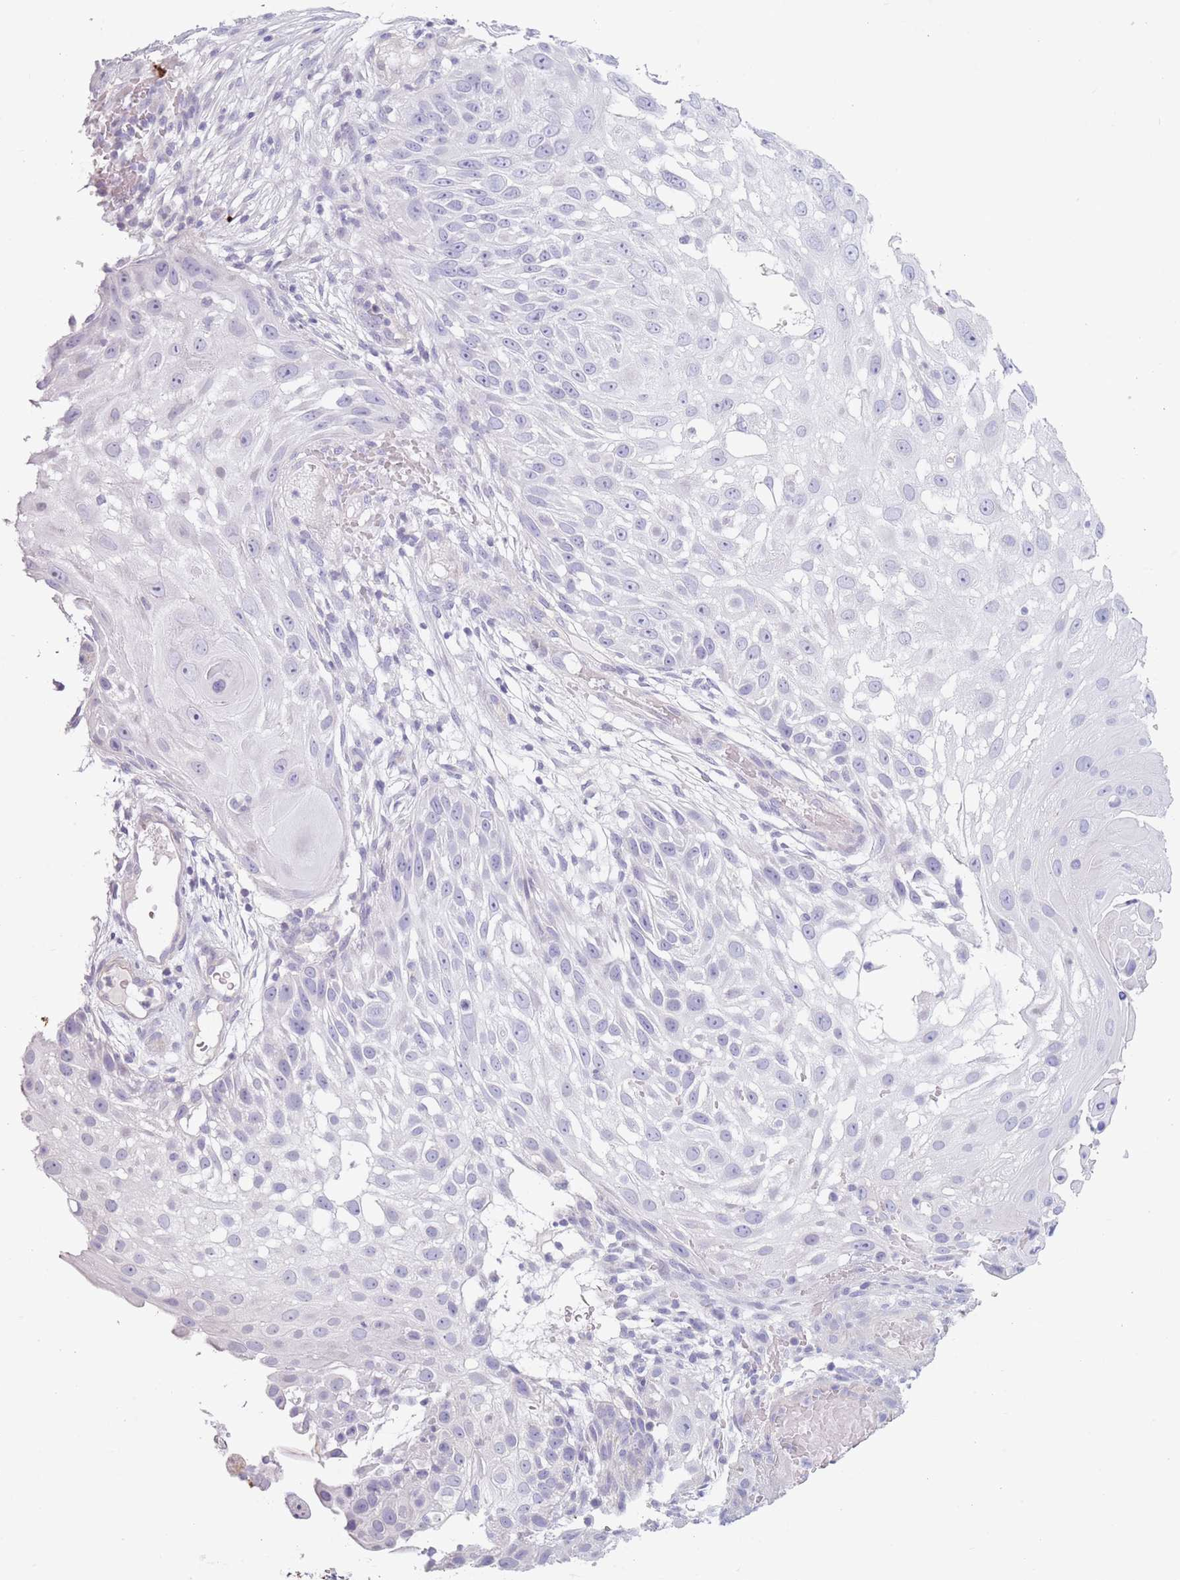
{"staining": {"intensity": "negative", "quantity": "none", "location": "none"}, "tissue": "skin cancer", "cell_type": "Tumor cells", "image_type": "cancer", "snomed": [{"axis": "morphology", "description": "Squamous cell carcinoma, NOS"}, {"axis": "topography", "description": "Skin"}], "caption": "Tumor cells show no significant positivity in skin cancer.", "gene": "PLEKHG2", "patient": {"sex": "female", "age": 44}}